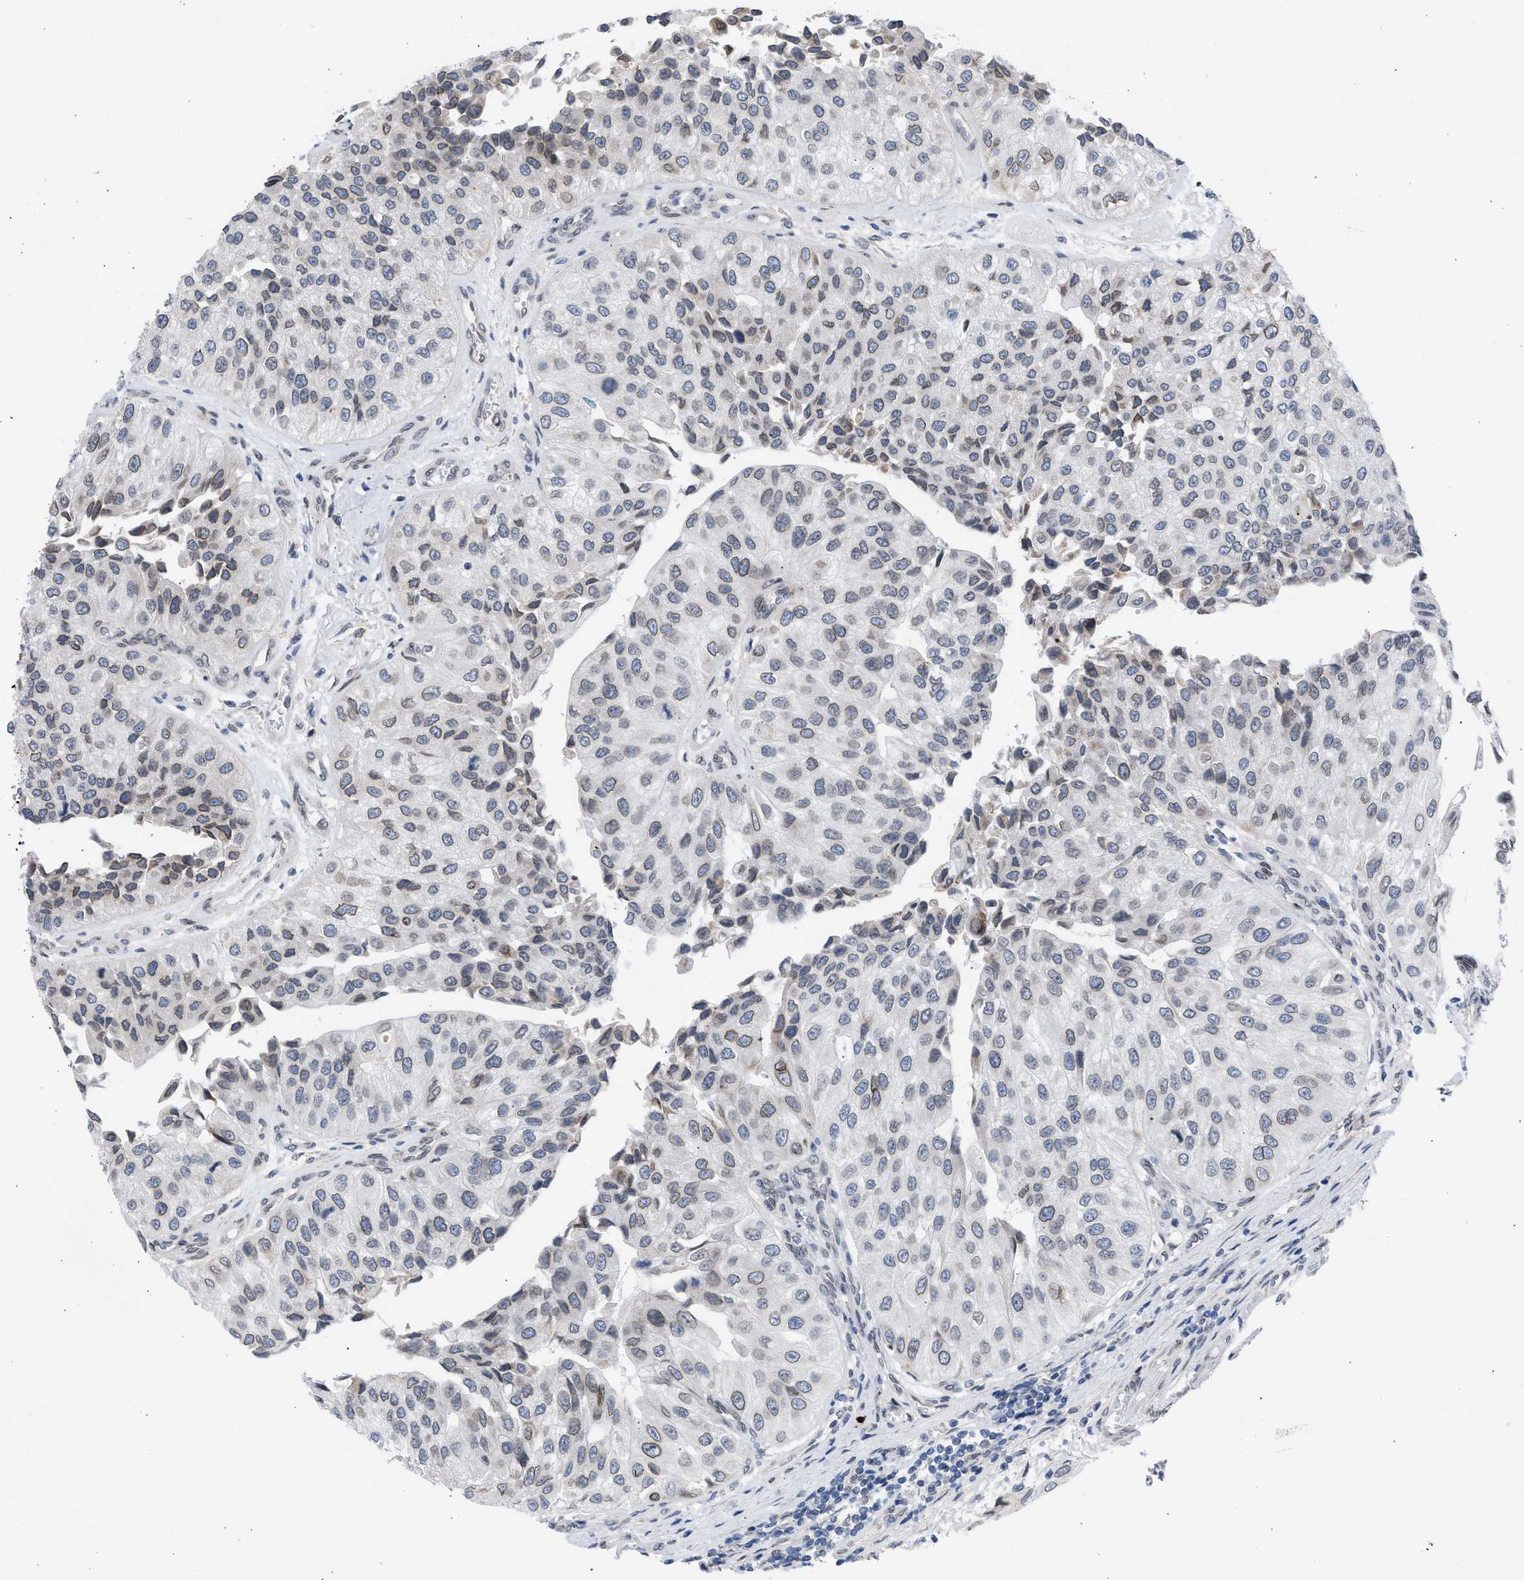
{"staining": {"intensity": "weak", "quantity": "25%-75%", "location": "cytoplasmic/membranous,nuclear"}, "tissue": "urothelial cancer", "cell_type": "Tumor cells", "image_type": "cancer", "snomed": [{"axis": "morphology", "description": "Urothelial carcinoma, High grade"}, {"axis": "topography", "description": "Kidney"}, {"axis": "topography", "description": "Urinary bladder"}], "caption": "Urothelial cancer stained for a protein reveals weak cytoplasmic/membranous and nuclear positivity in tumor cells. The protein is stained brown, and the nuclei are stained in blue (DAB (3,3'-diaminobenzidine) IHC with brightfield microscopy, high magnification).", "gene": "NUP35", "patient": {"sex": "male", "age": 77}}